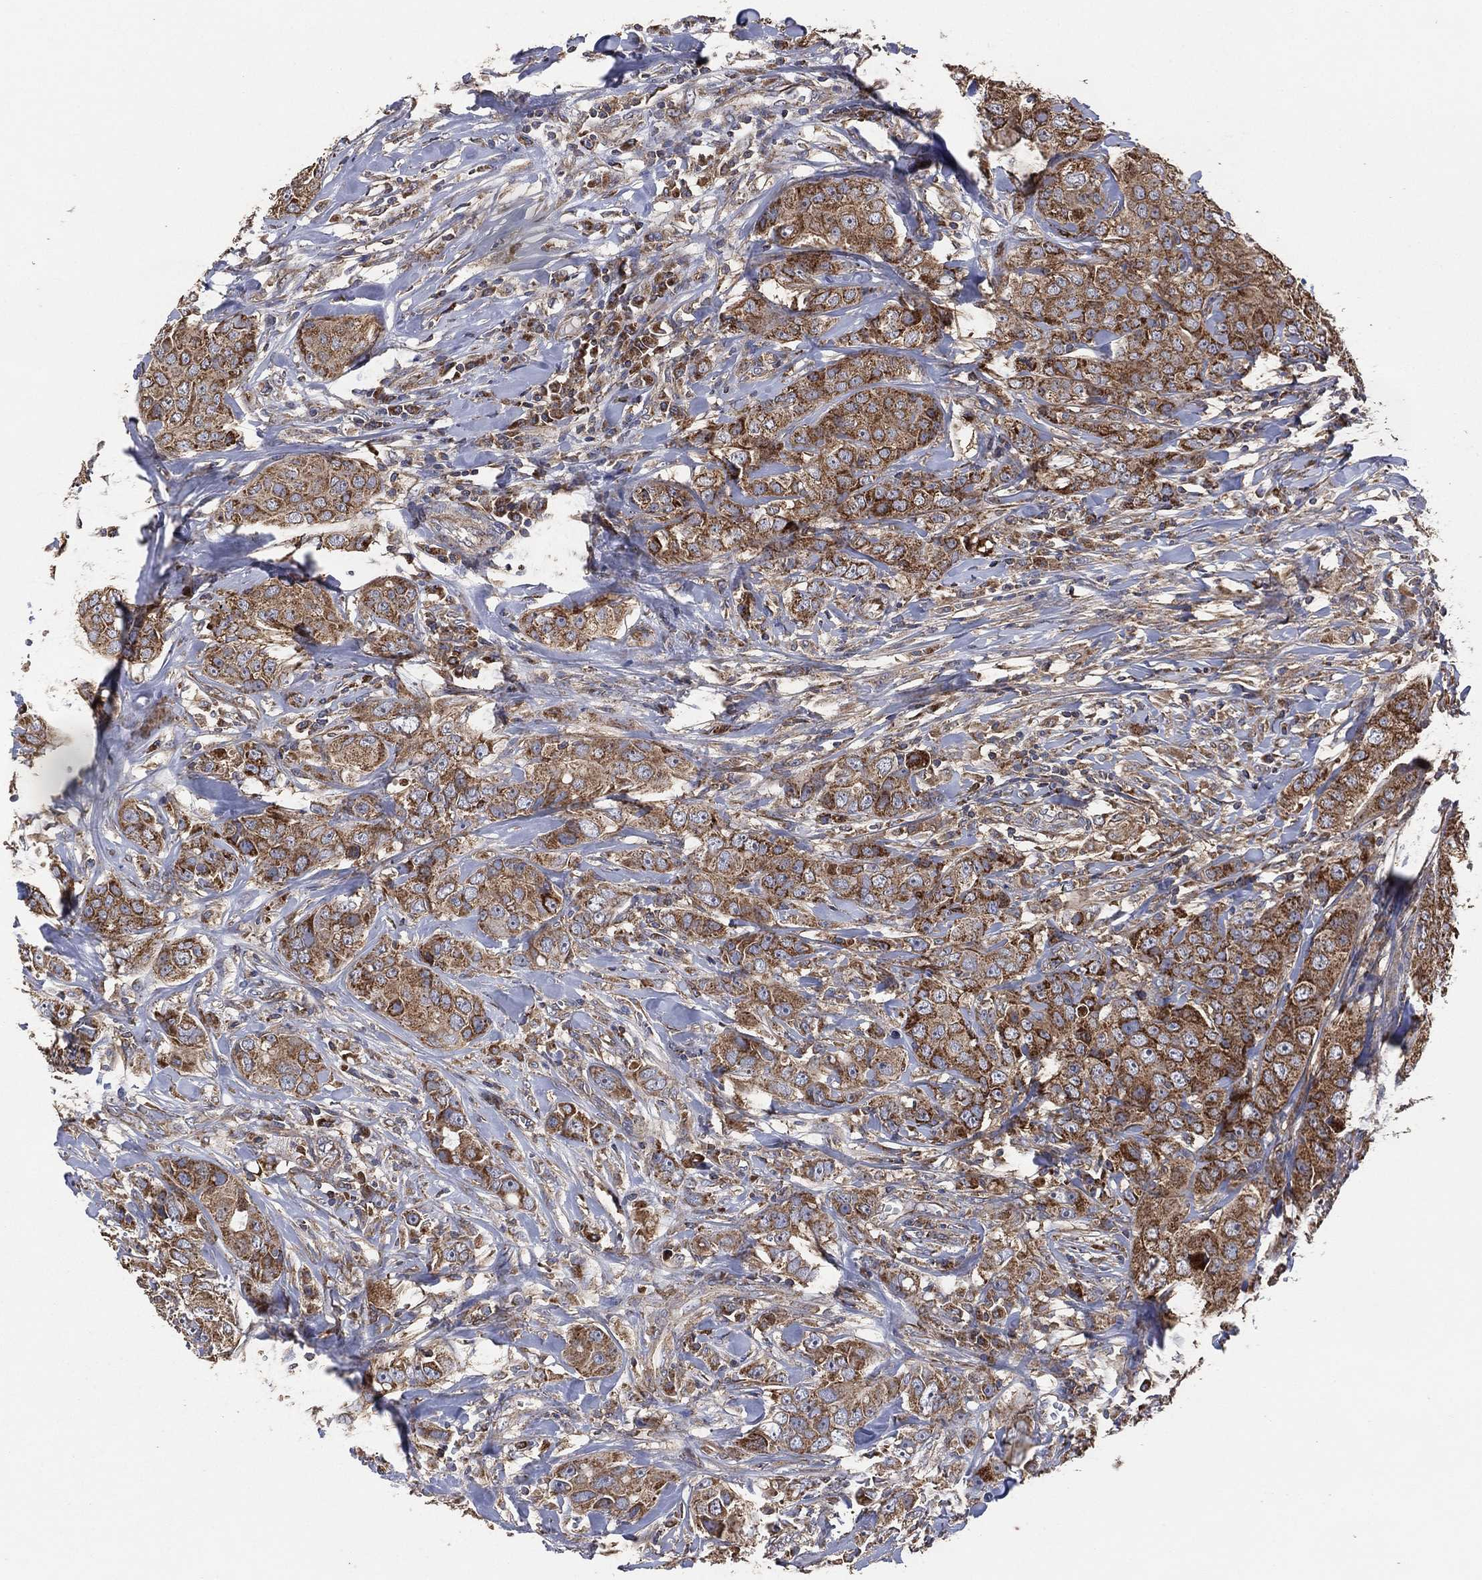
{"staining": {"intensity": "moderate", "quantity": ">75%", "location": "cytoplasmic/membranous"}, "tissue": "breast cancer", "cell_type": "Tumor cells", "image_type": "cancer", "snomed": [{"axis": "morphology", "description": "Duct carcinoma"}, {"axis": "topography", "description": "Breast"}], "caption": "Brown immunohistochemical staining in human breast infiltrating ductal carcinoma reveals moderate cytoplasmic/membranous staining in about >75% of tumor cells.", "gene": "LIMD1", "patient": {"sex": "female", "age": 43}}